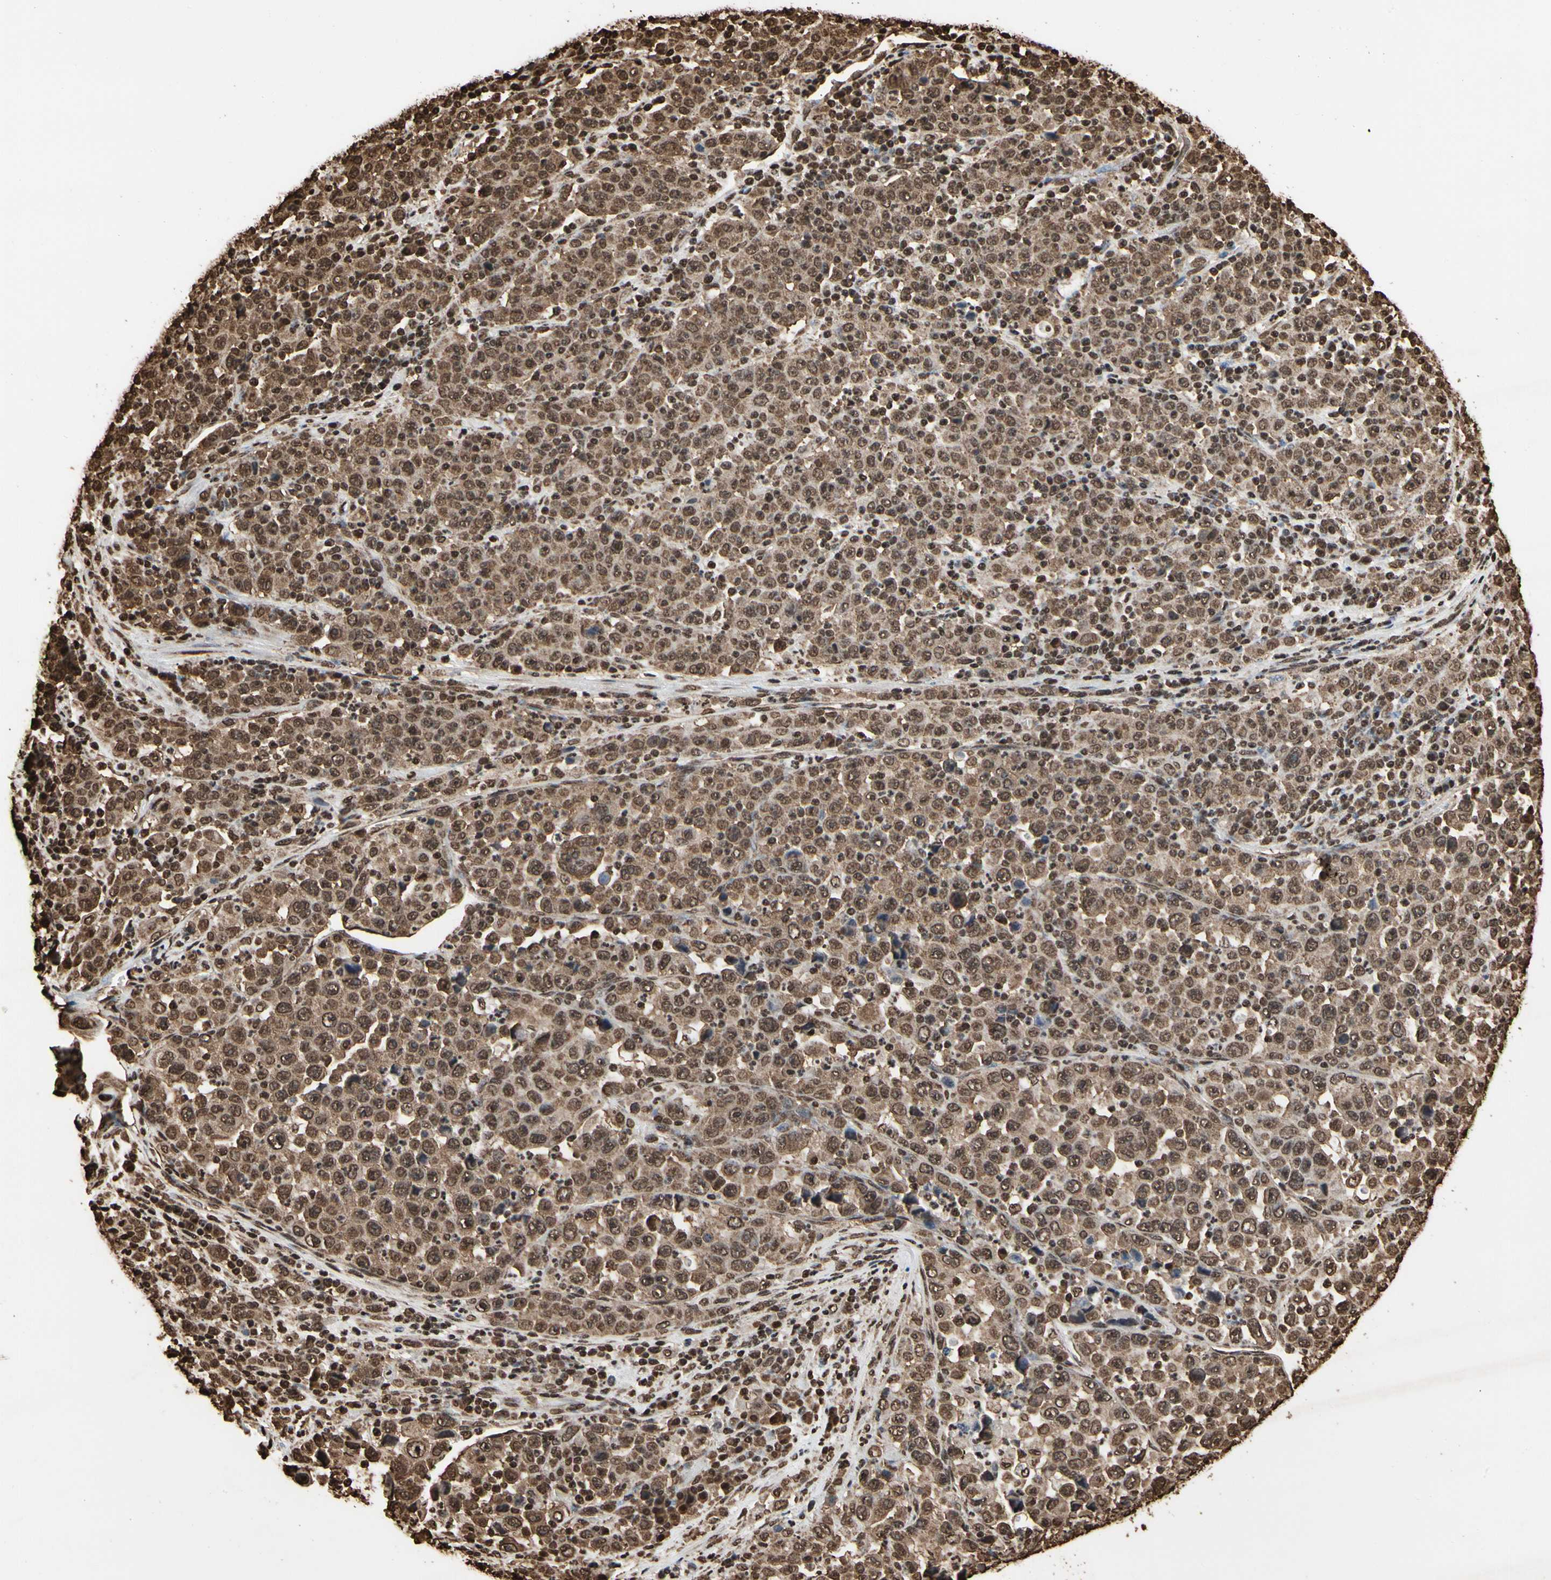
{"staining": {"intensity": "strong", "quantity": ">75%", "location": "cytoplasmic/membranous,nuclear"}, "tissue": "stomach cancer", "cell_type": "Tumor cells", "image_type": "cancer", "snomed": [{"axis": "morphology", "description": "Normal tissue, NOS"}, {"axis": "morphology", "description": "Adenocarcinoma, NOS"}, {"axis": "topography", "description": "Stomach, upper"}, {"axis": "topography", "description": "Stomach"}], "caption": "Tumor cells reveal strong cytoplasmic/membranous and nuclear expression in approximately >75% of cells in stomach cancer.", "gene": "HNRNPK", "patient": {"sex": "male", "age": 59}}